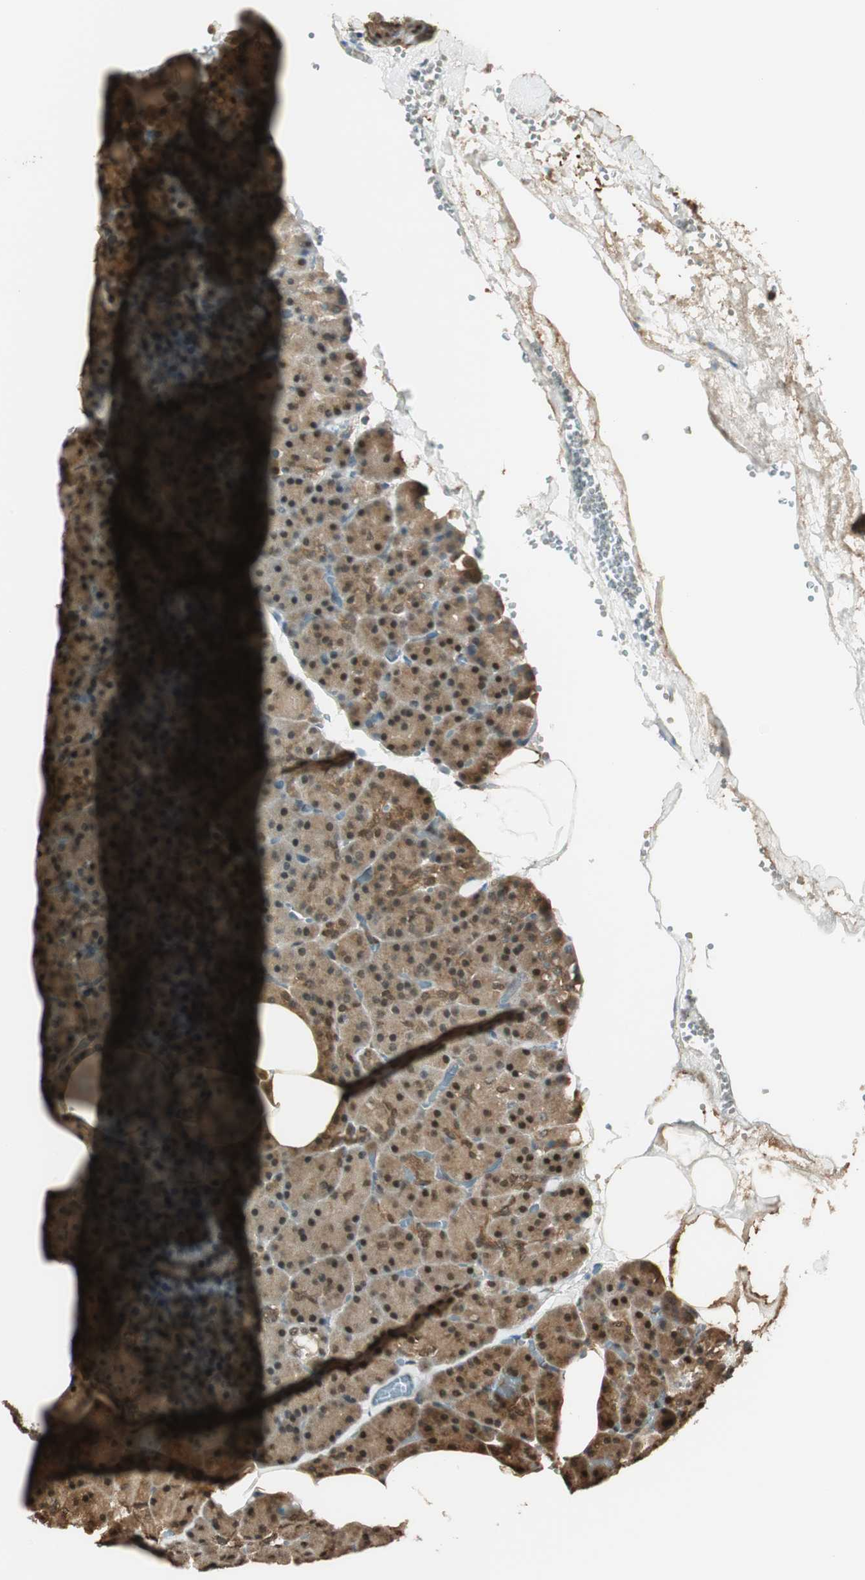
{"staining": {"intensity": "strong", "quantity": ">75%", "location": "cytoplasmic/membranous,nuclear"}, "tissue": "pancreas", "cell_type": "Exocrine glandular cells", "image_type": "normal", "snomed": [{"axis": "morphology", "description": "Normal tissue, NOS"}, {"axis": "topography", "description": "Pancreas"}], "caption": "About >75% of exocrine glandular cells in benign pancreas display strong cytoplasmic/membranous,nuclear protein expression as visualized by brown immunohistochemical staining.", "gene": "ENSG00000268870", "patient": {"sex": "female", "age": 35}}